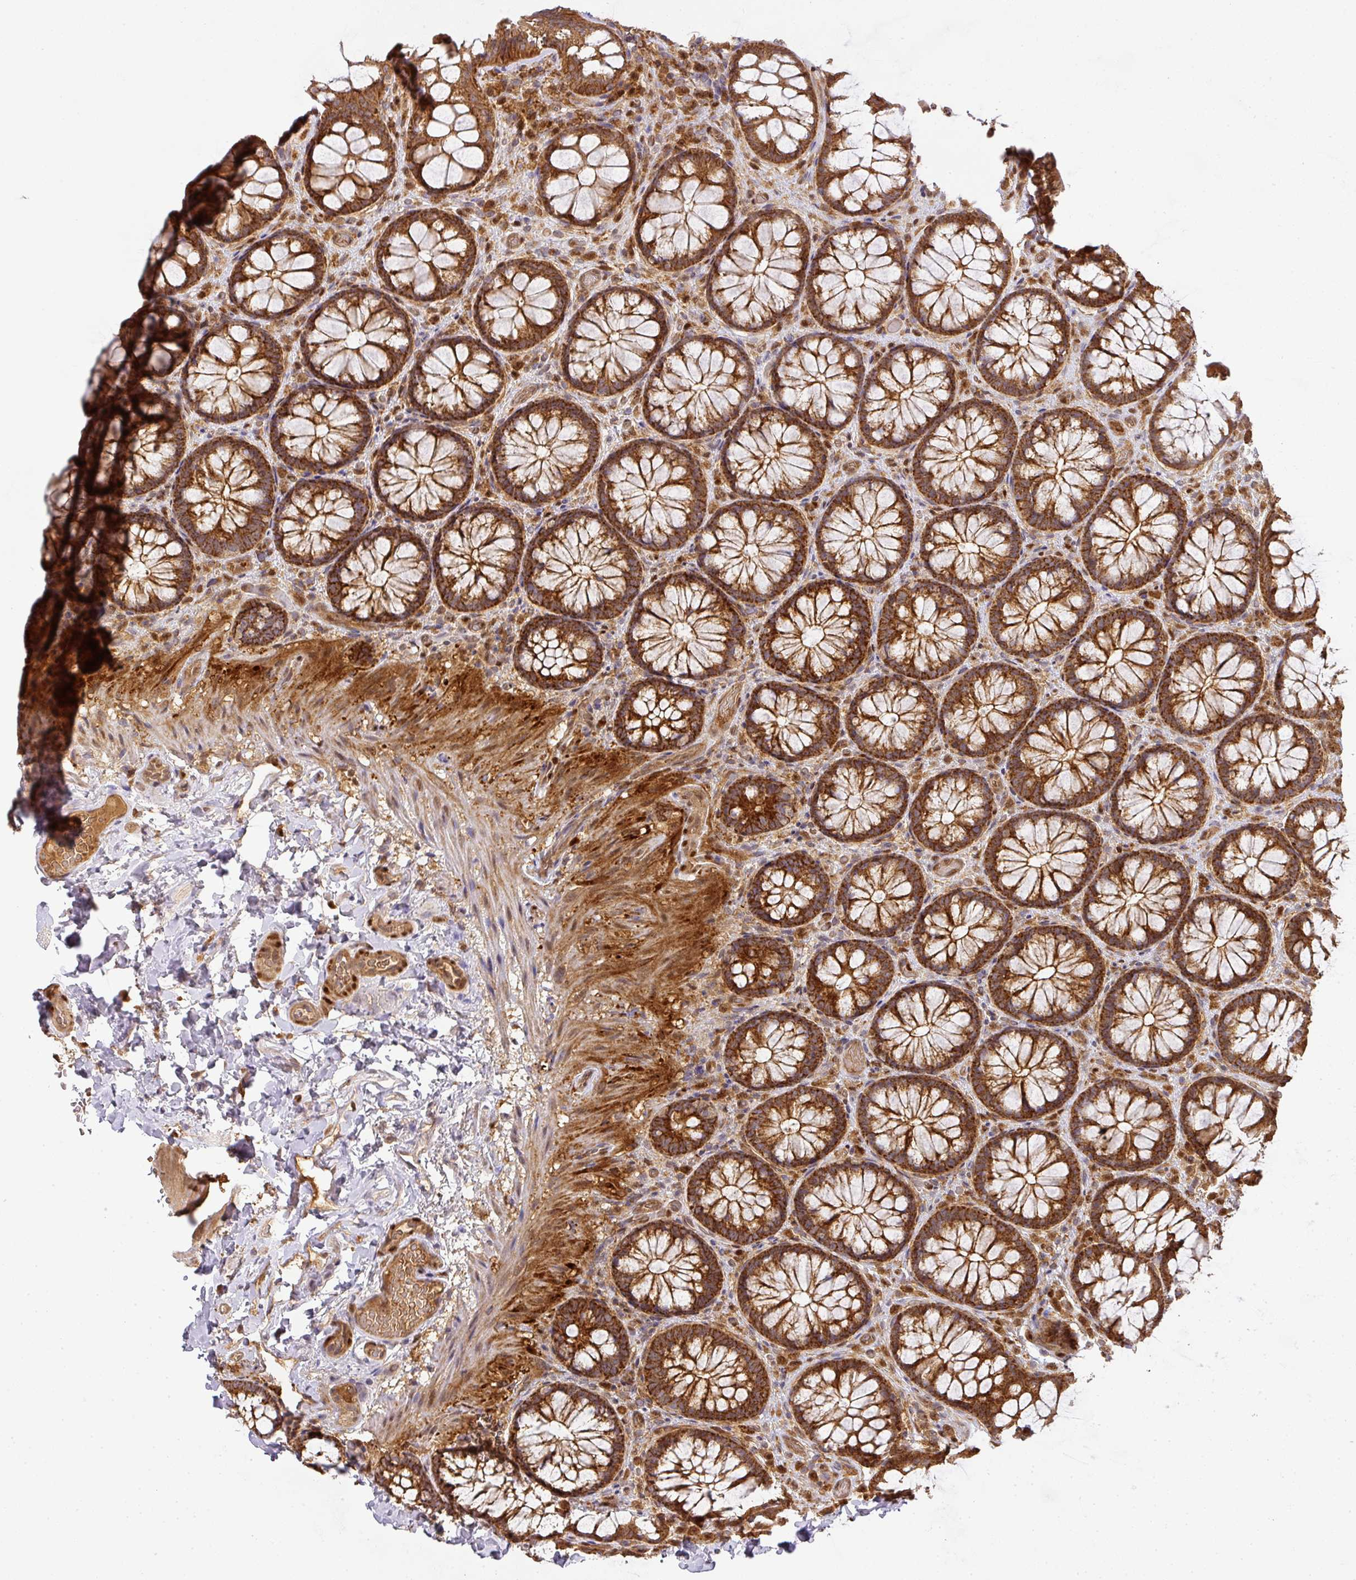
{"staining": {"intensity": "strong", "quantity": "25%-75%", "location": "cytoplasmic/membranous,nuclear"}, "tissue": "colon", "cell_type": "Endothelial cells", "image_type": "normal", "snomed": [{"axis": "morphology", "description": "Normal tissue, NOS"}, {"axis": "topography", "description": "Colon"}], "caption": "Strong cytoplasmic/membranous,nuclear expression is seen in approximately 25%-75% of endothelial cells in unremarkable colon. (Brightfield microscopy of DAB IHC at high magnification).", "gene": "MALSU1", "patient": {"sex": "male", "age": 46}}